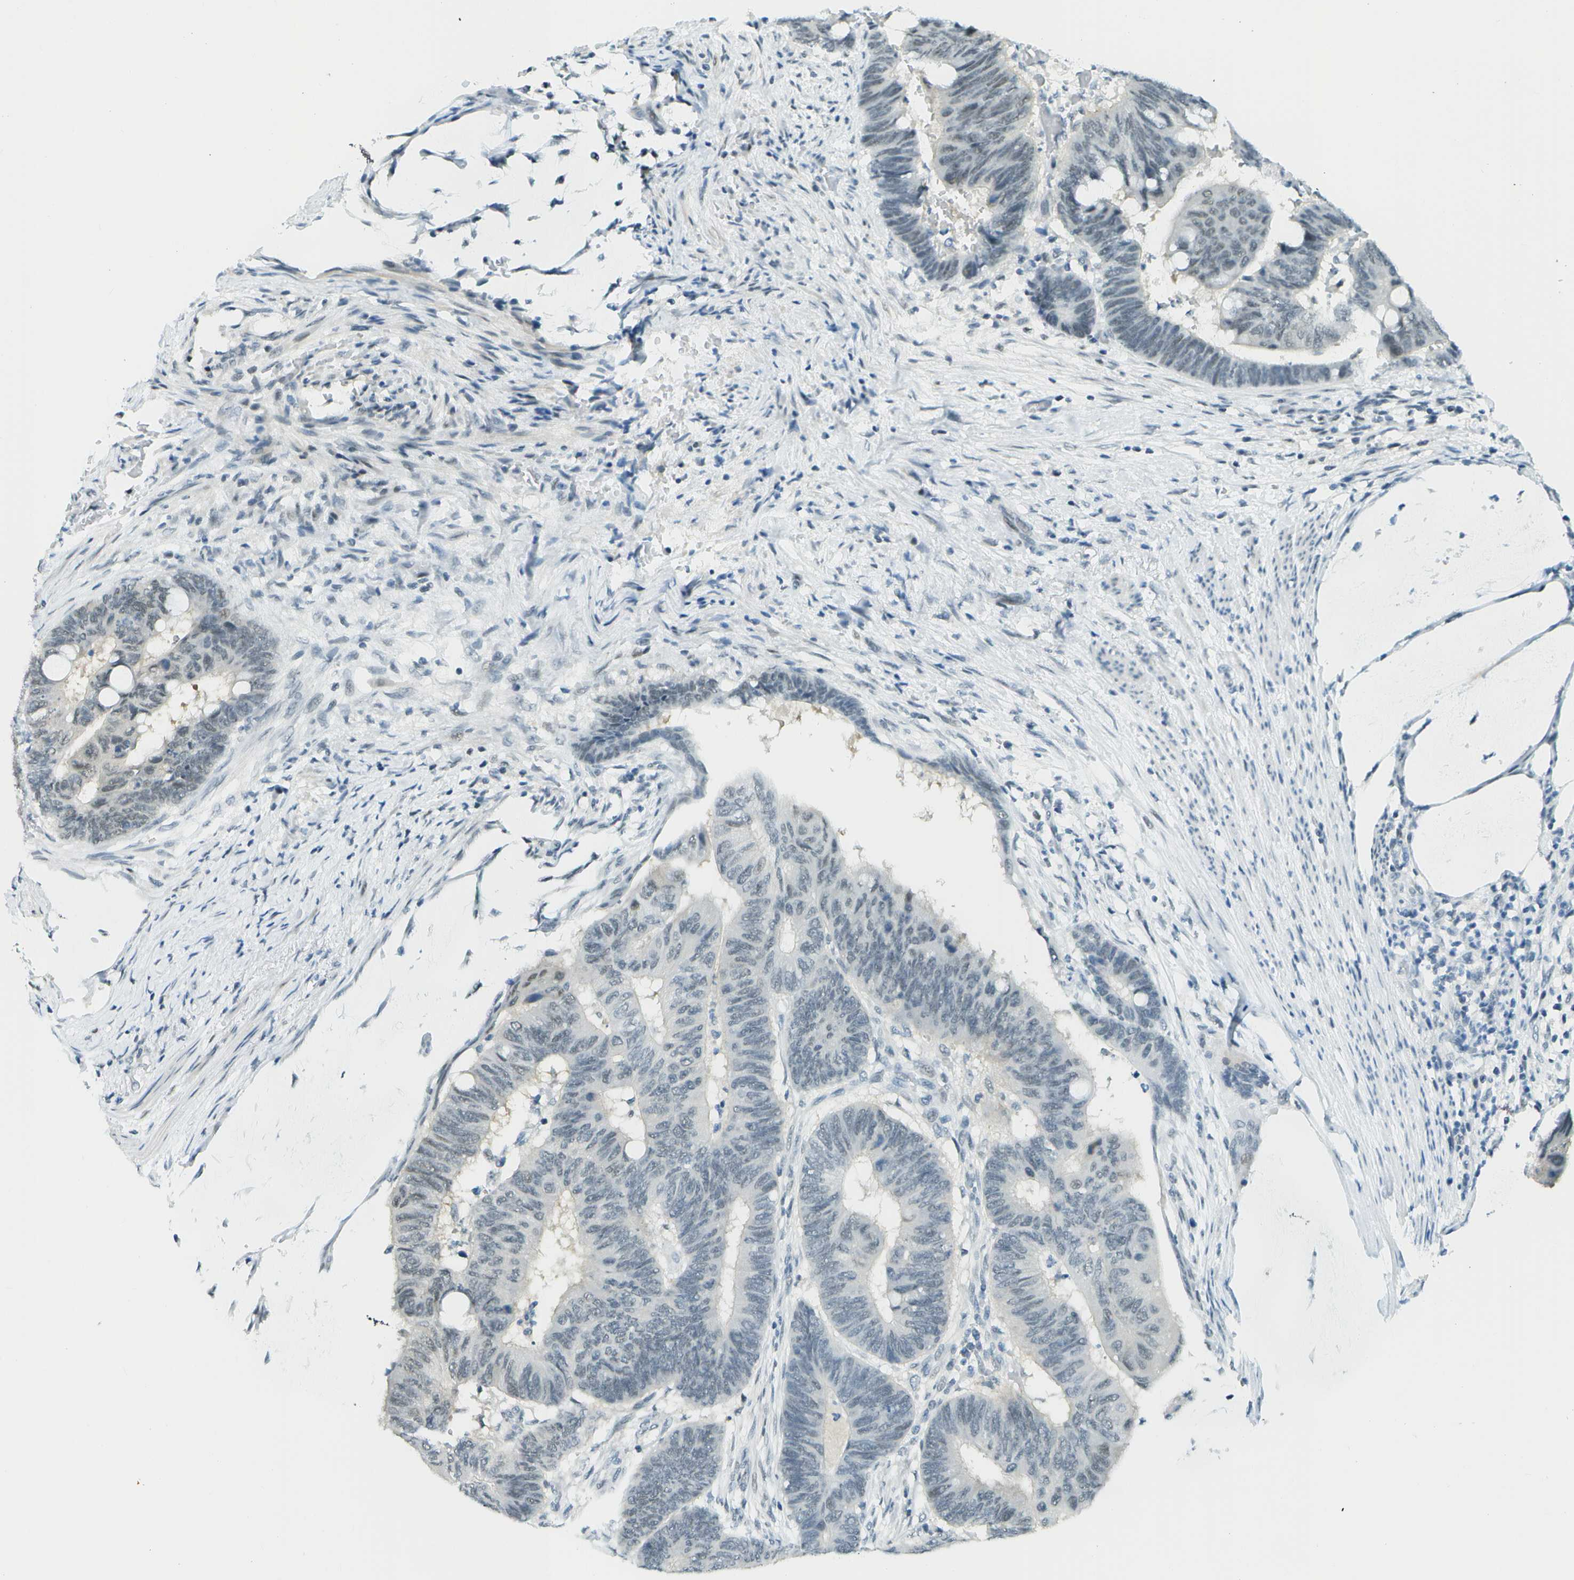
{"staining": {"intensity": "moderate", "quantity": "<25%", "location": "nuclear"}, "tissue": "colorectal cancer", "cell_type": "Tumor cells", "image_type": "cancer", "snomed": [{"axis": "morphology", "description": "Normal tissue, NOS"}, {"axis": "morphology", "description": "Adenocarcinoma, NOS"}, {"axis": "topography", "description": "Rectum"}], "caption": "Adenocarcinoma (colorectal) stained for a protein displays moderate nuclear positivity in tumor cells. Ihc stains the protein of interest in brown and the nuclei are stained blue.", "gene": "NEK11", "patient": {"sex": "male", "age": 92}}